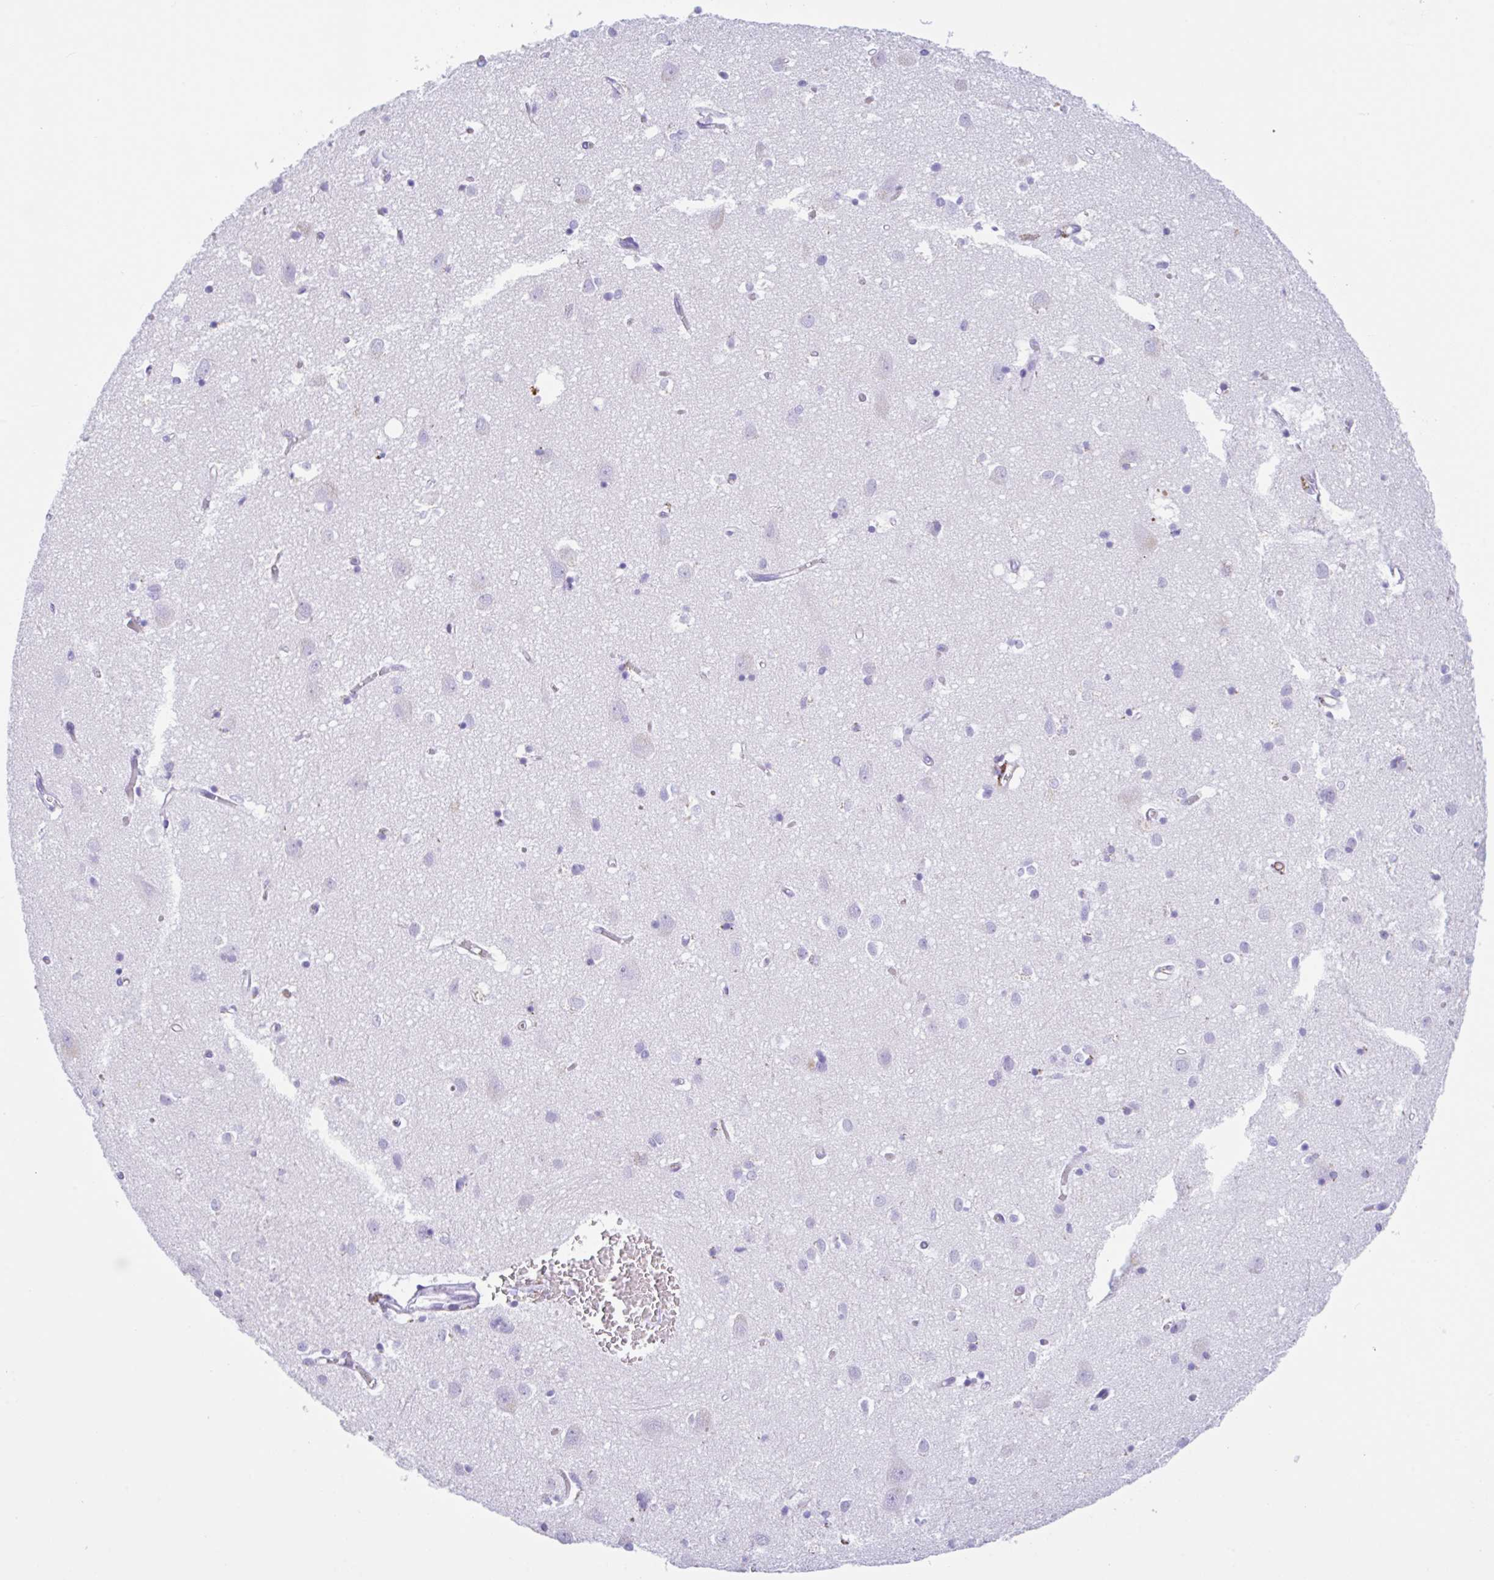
{"staining": {"intensity": "negative", "quantity": "none", "location": "none"}, "tissue": "cerebral cortex", "cell_type": "Endothelial cells", "image_type": "normal", "snomed": [{"axis": "morphology", "description": "Normal tissue, NOS"}, {"axis": "topography", "description": "Cerebral cortex"}], "caption": "Cerebral cortex stained for a protein using immunohistochemistry (IHC) reveals no staining endothelial cells.", "gene": "NDUFAF8", "patient": {"sex": "male", "age": 70}}